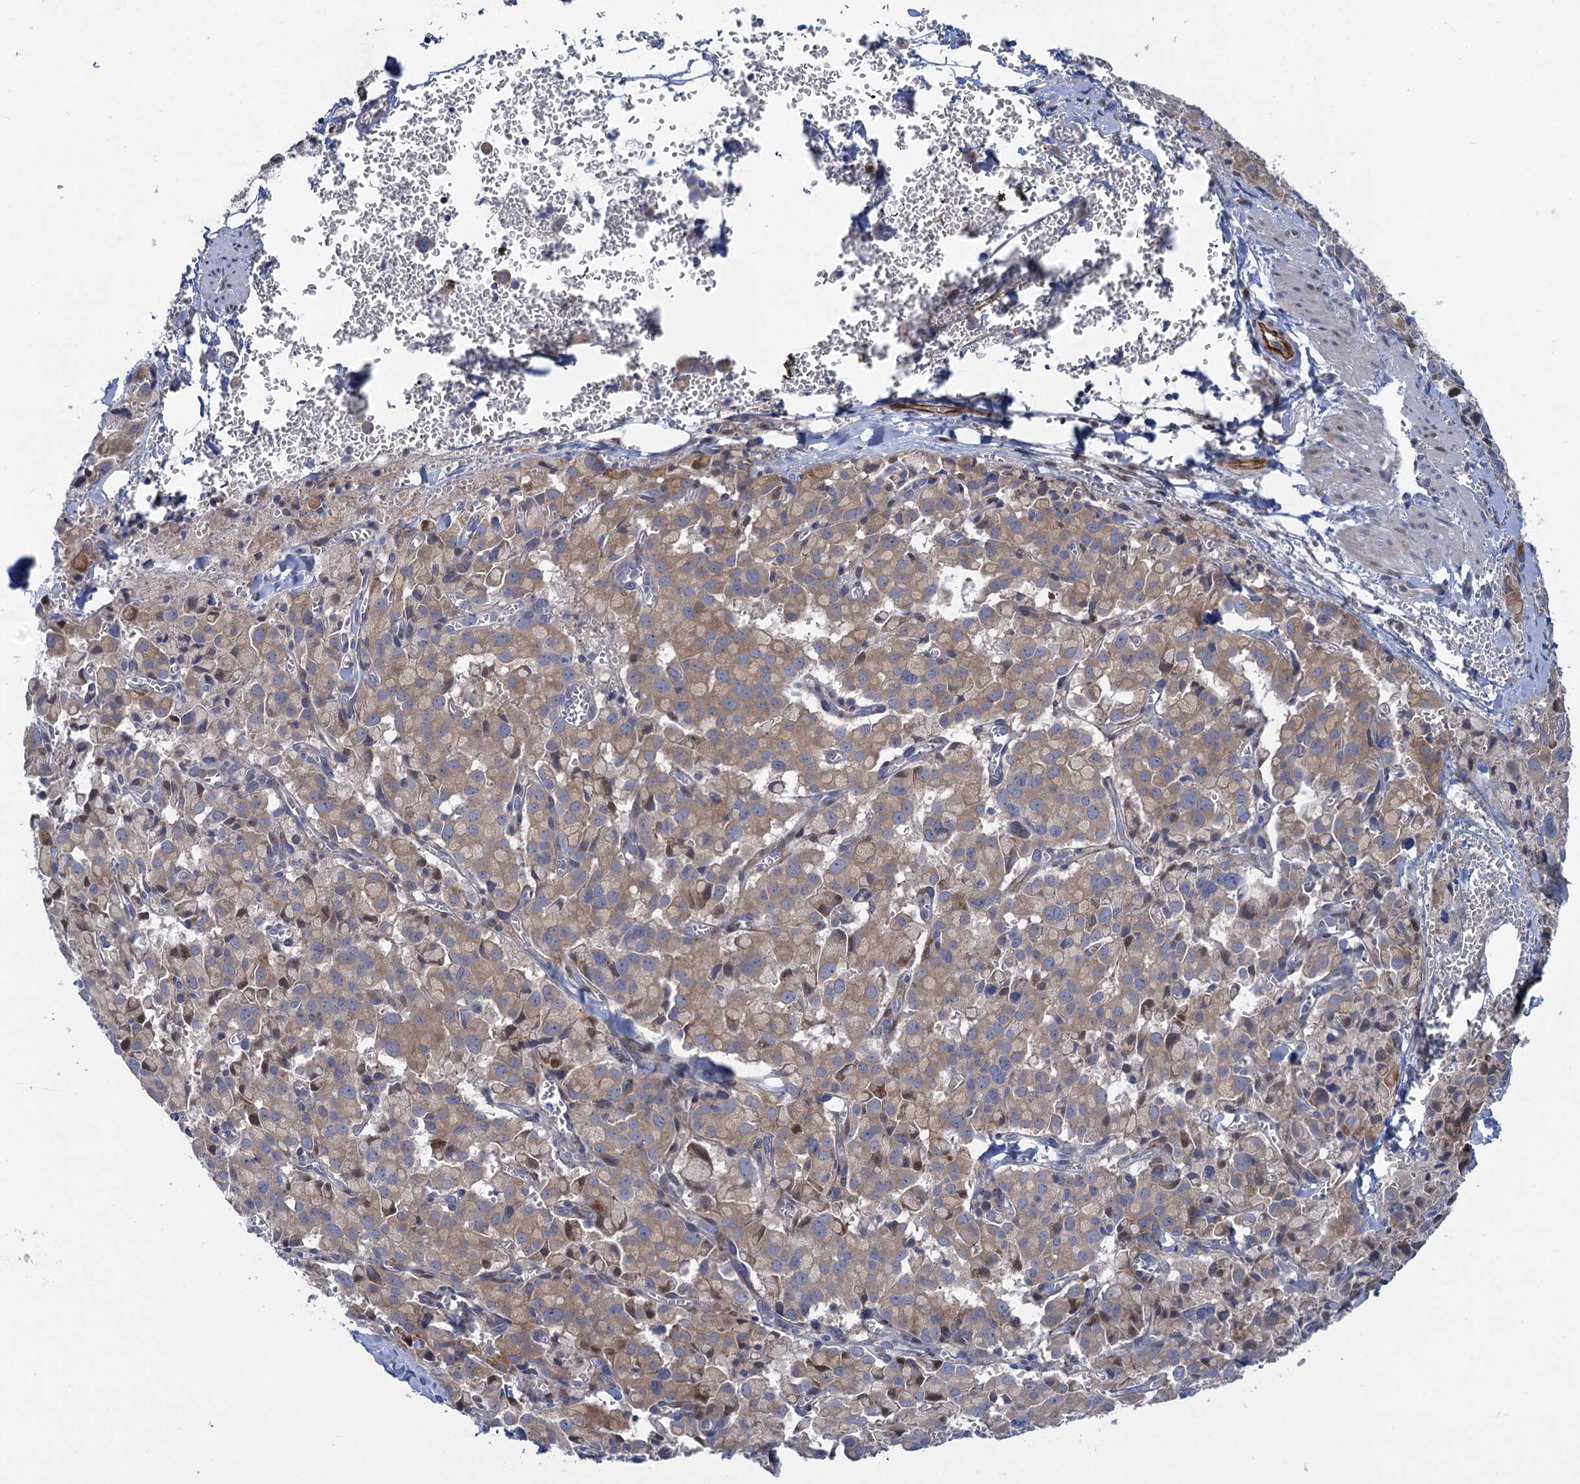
{"staining": {"intensity": "weak", "quantity": ">75%", "location": "cytoplasmic/membranous"}, "tissue": "pancreatic cancer", "cell_type": "Tumor cells", "image_type": "cancer", "snomed": [{"axis": "morphology", "description": "Adenocarcinoma, NOS"}, {"axis": "topography", "description": "Pancreas"}], "caption": "High-power microscopy captured an IHC micrograph of pancreatic cancer (adenocarcinoma), revealing weak cytoplasmic/membranous expression in about >75% of tumor cells.", "gene": "QPCTL", "patient": {"sex": "male", "age": 65}}